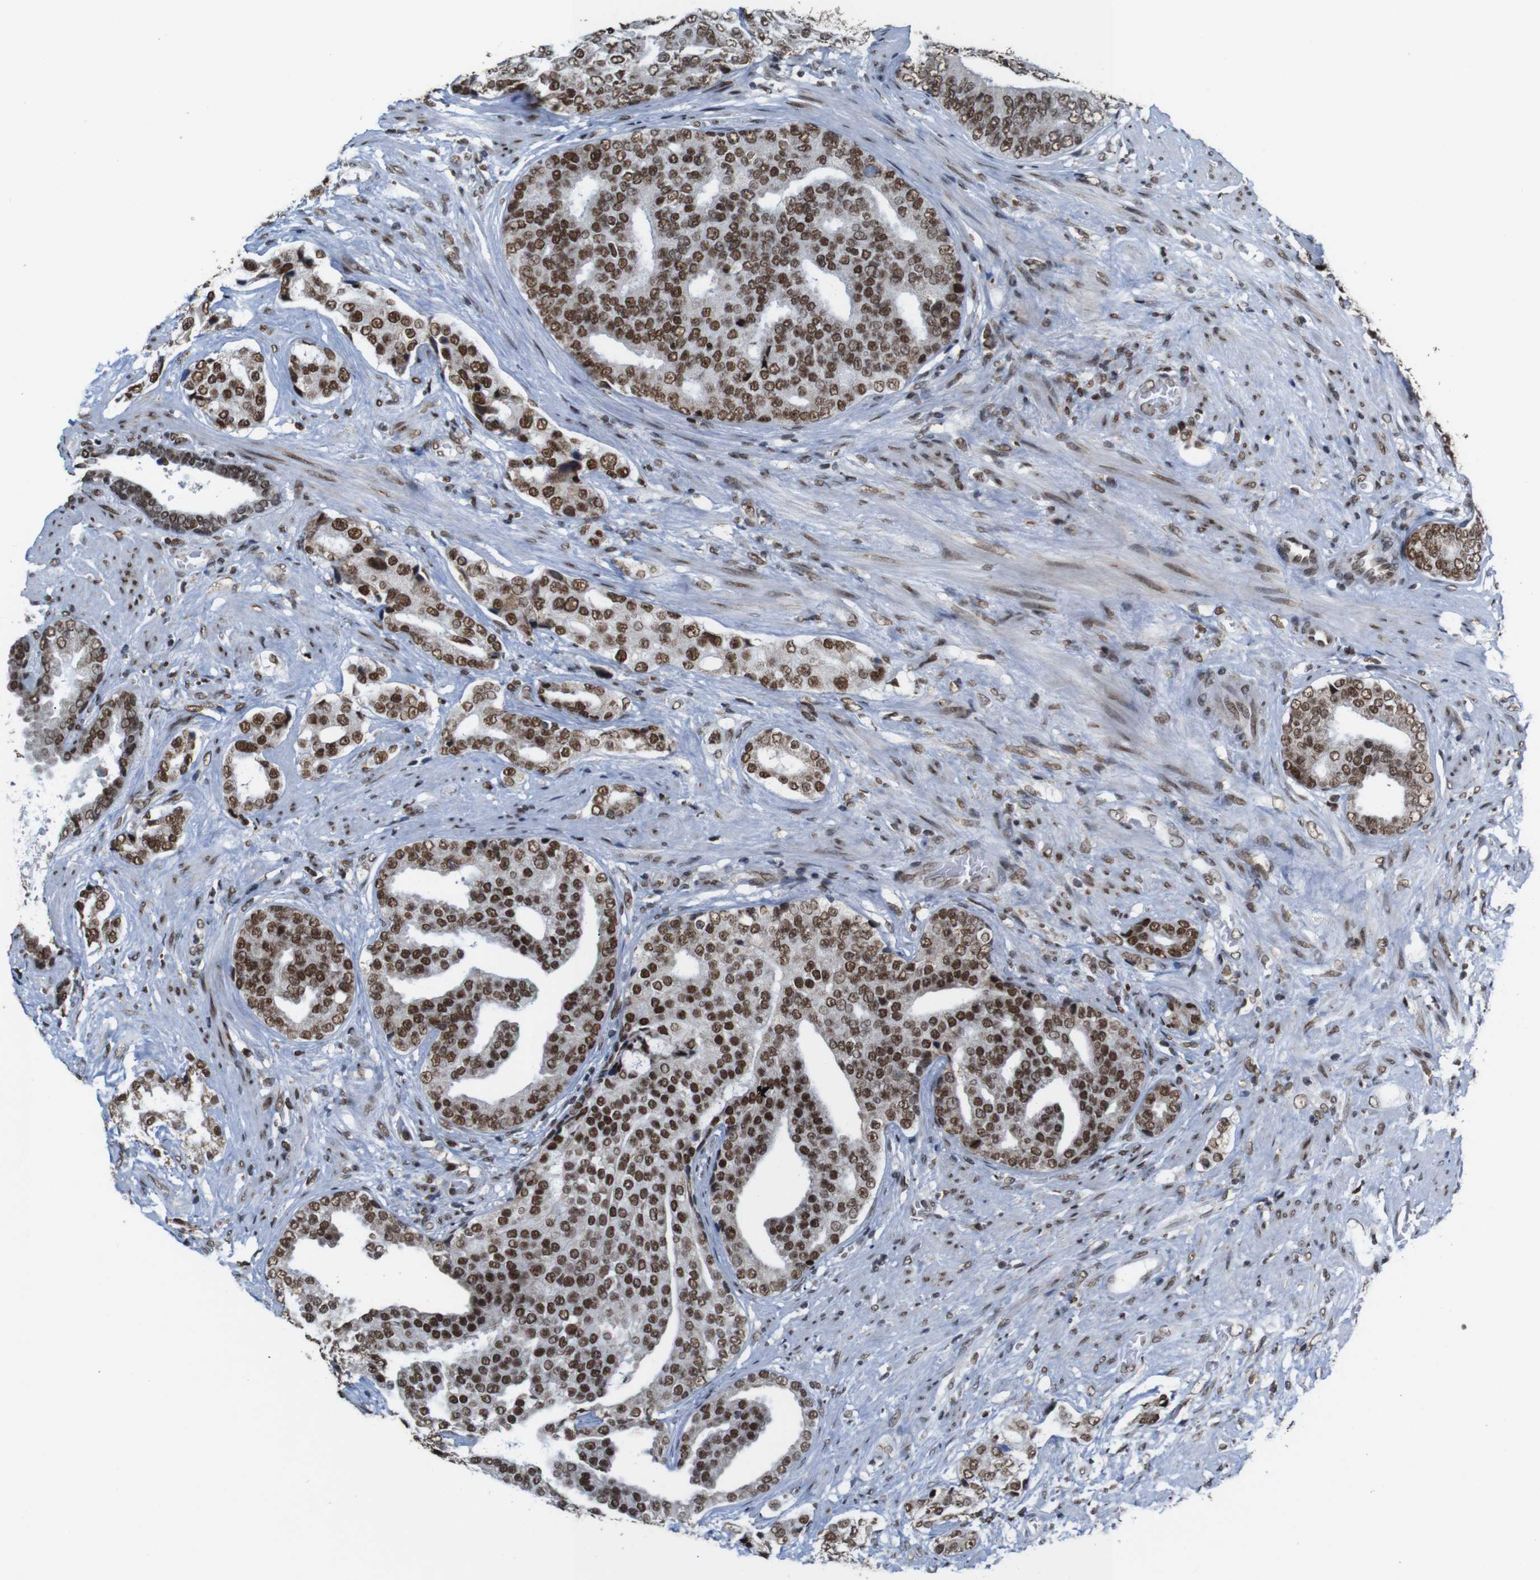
{"staining": {"intensity": "strong", "quantity": ">75%", "location": "nuclear"}, "tissue": "prostate cancer", "cell_type": "Tumor cells", "image_type": "cancer", "snomed": [{"axis": "morphology", "description": "Adenocarcinoma, High grade"}, {"axis": "topography", "description": "Prostate"}], "caption": "Tumor cells reveal high levels of strong nuclear positivity in about >75% of cells in high-grade adenocarcinoma (prostate).", "gene": "ROMO1", "patient": {"sex": "male", "age": 71}}